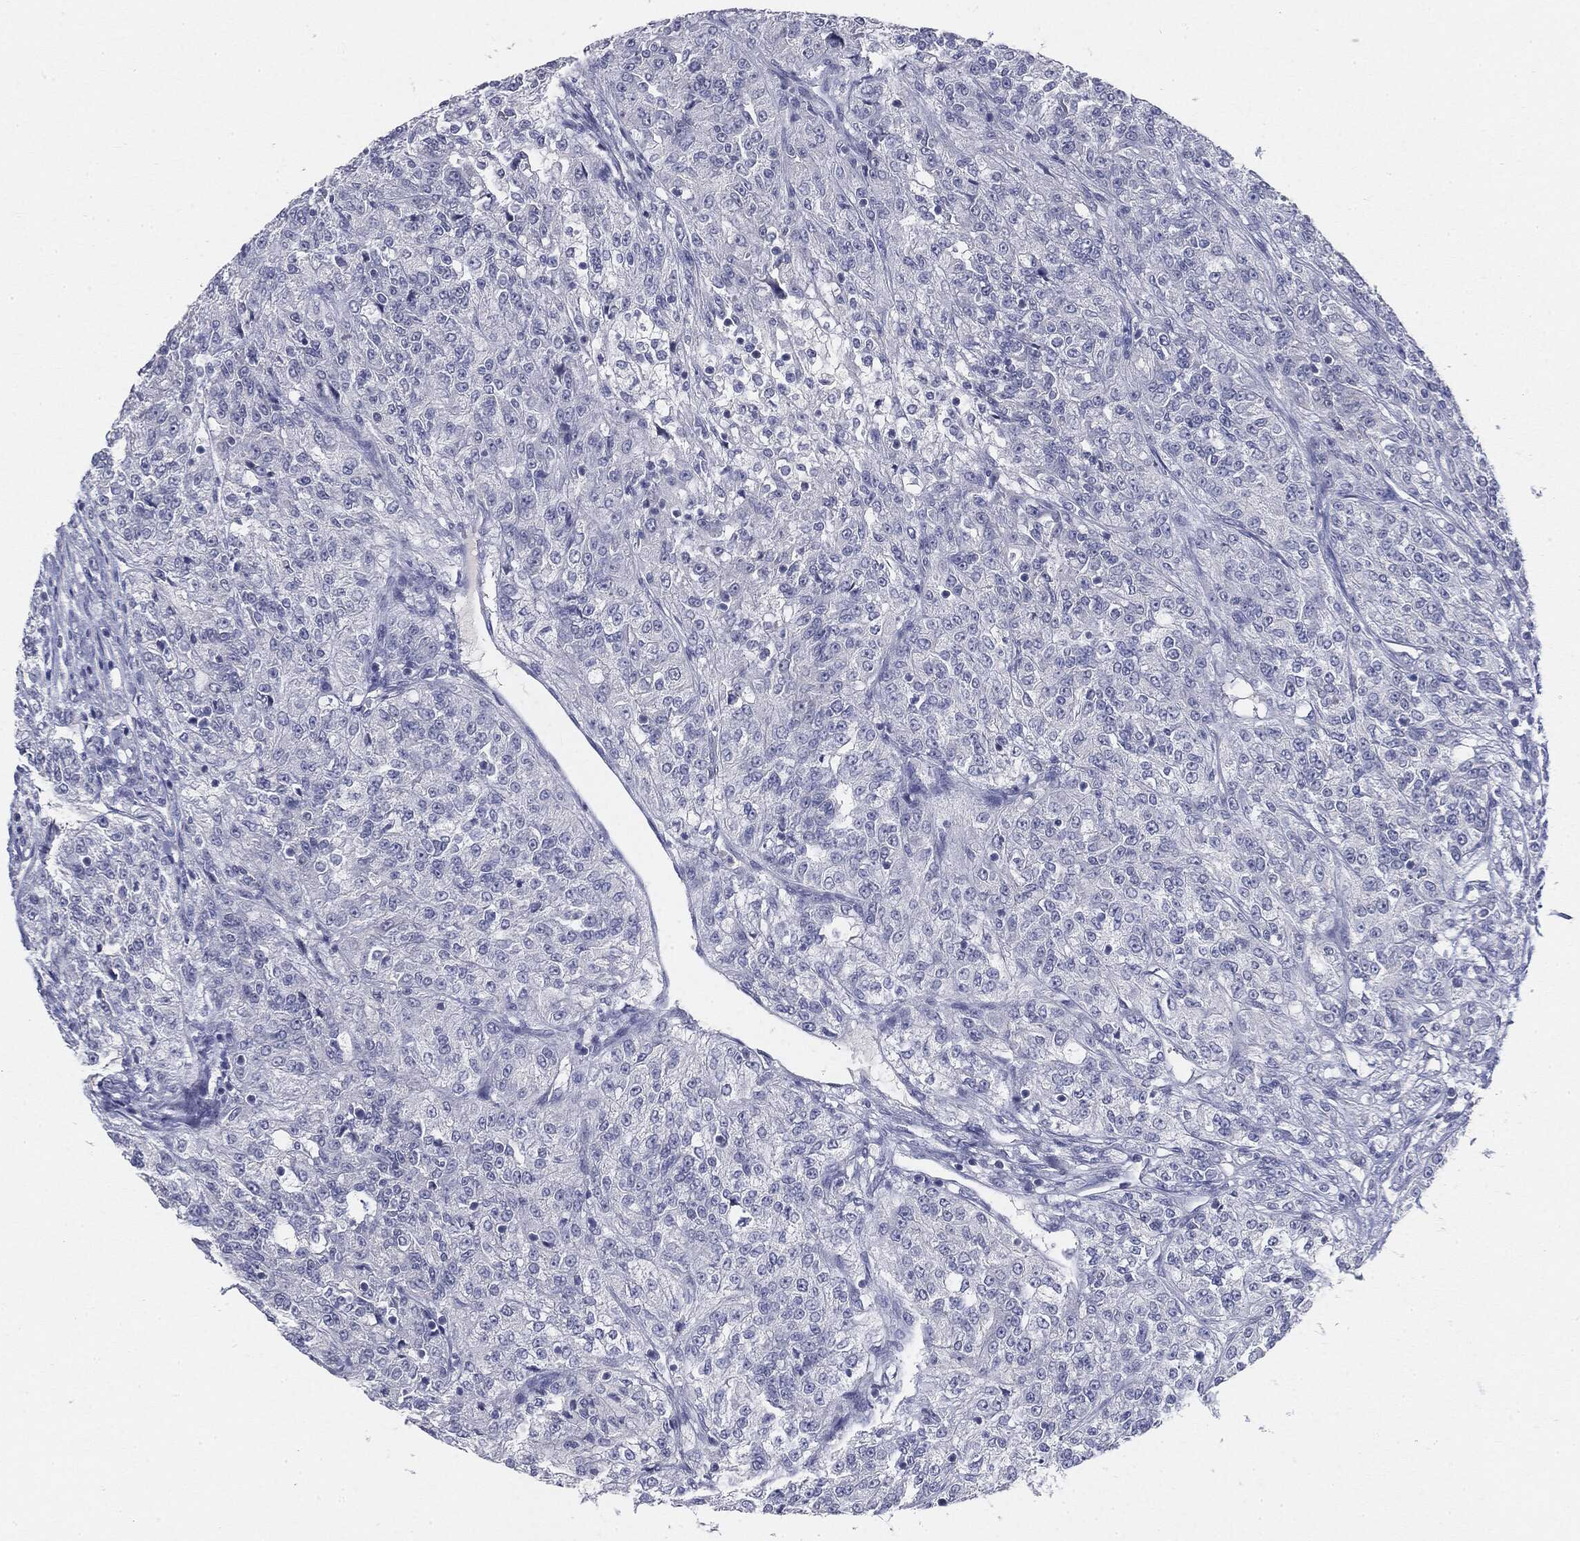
{"staining": {"intensity": "negative", "quantity": "none", "location": "none"}, "tissue": "renal cancer", "cell_type": "Tumor cells", "image_type": "cancer", "snomed": [{"axis": "morphology", "description": "Adenocarcinoma, NOS"}, {"axis": "topography", "description": "Kidney"}], "caption": "Immunohistochemistry photomicrograph of neoplastic tissue: renal adenocarcinoma stained with DAB displays no significant protein positivity in tumor cells.", "gene": "CGB1", "patient": {"sex": "female", "age": 63}}